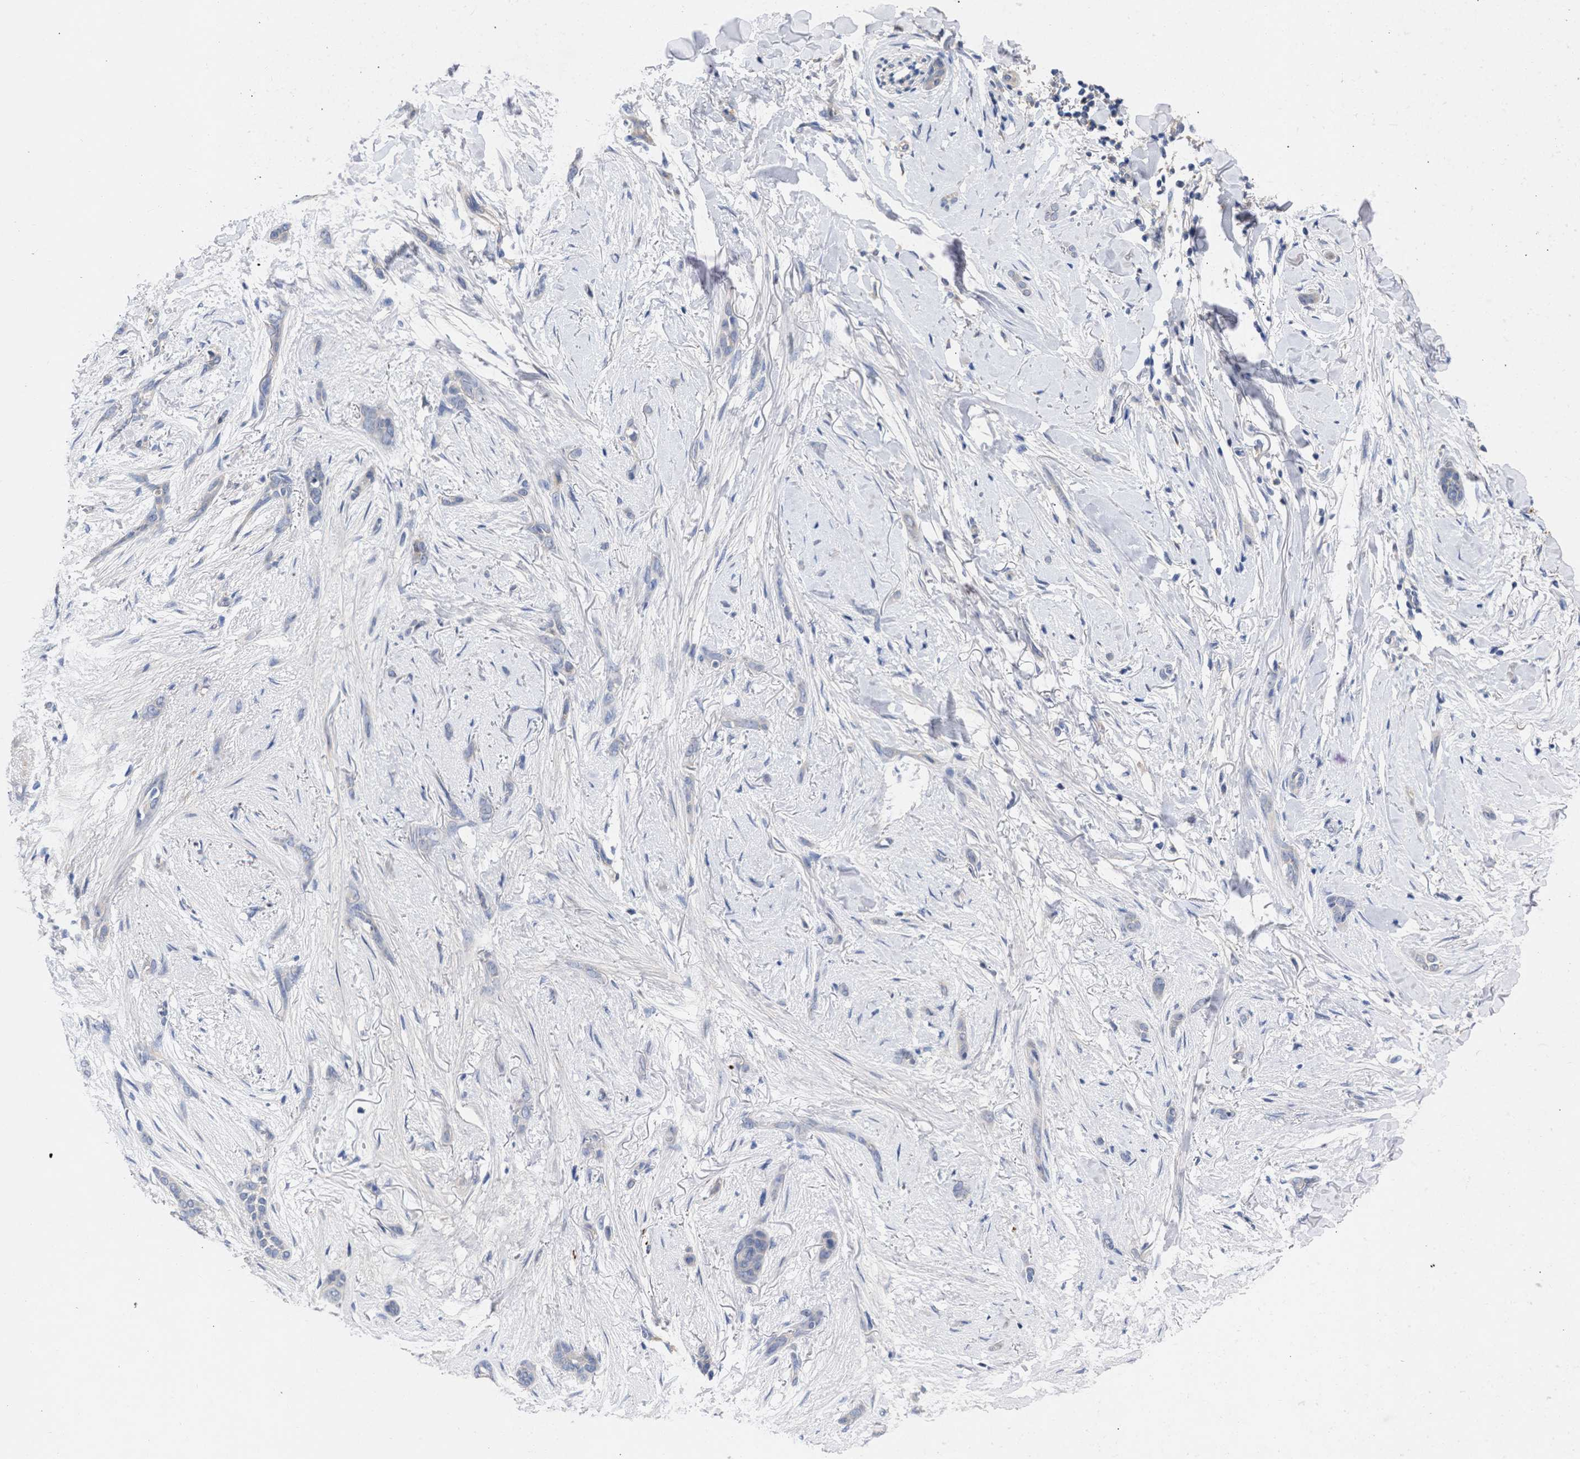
{"staining": {"intensity": "negative", "quantity": "none", "location": "none"}, "tissue": "skin cancer", "cell_type": "Tumor cells", "image_type": "cancer", "snomed": [{"axis": "morphology", "description": "Basal cell carcinoma"}, {"axis": "morphology", "description": "Adnexal tumor, benign"}, {"axis": "topography", "description": "Skin"}], "caption": "Skin basal cell carcinoma stained for a protein using immunohistochemistry demonstrates no positivity tumor cells.", "gene": "ARHGEF4", "patient": {"sex": "female", "age": 42}}